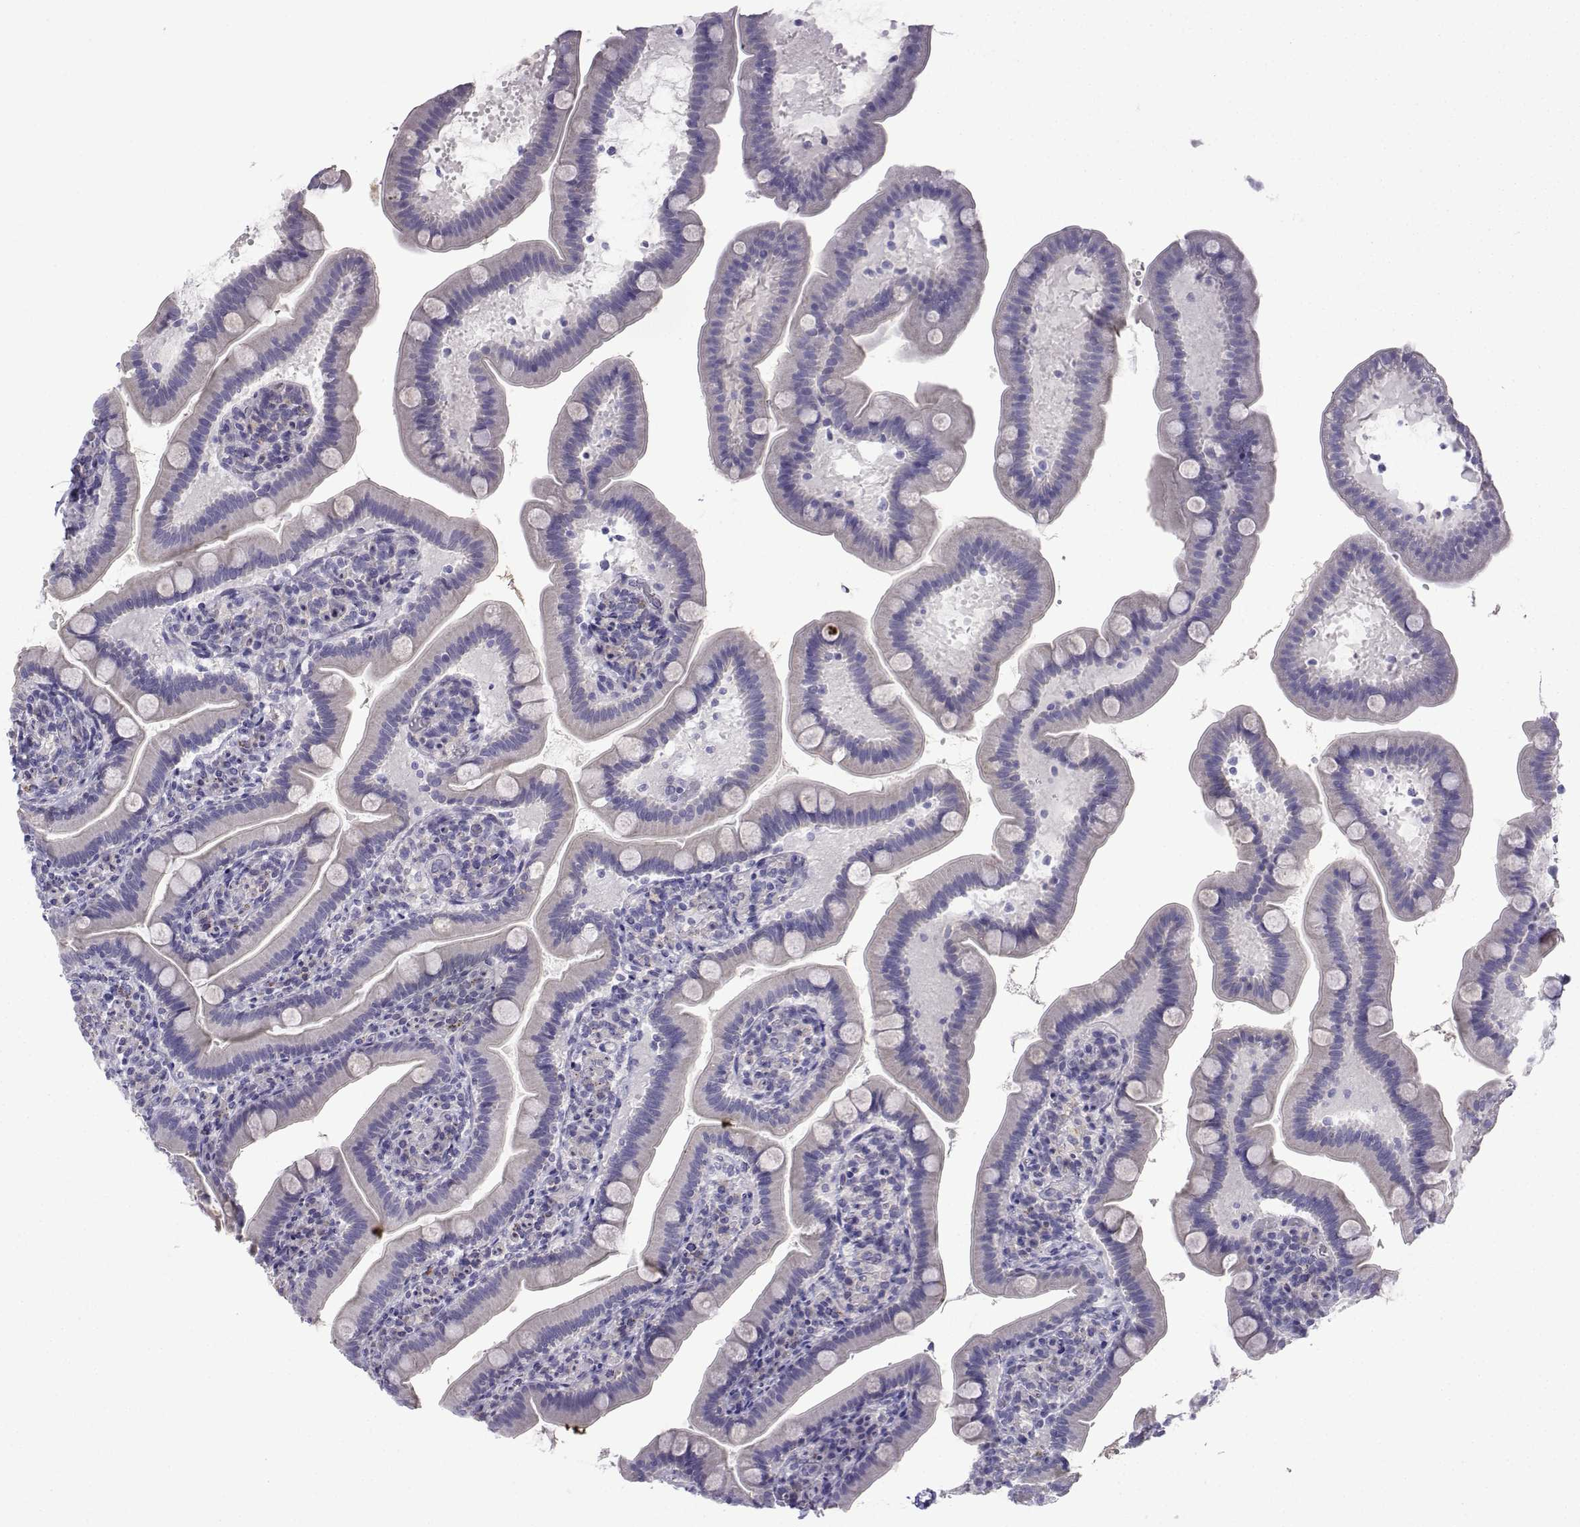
{"staining": {"intensity": "negative", "quantity": "none", "location": "none"}, "tissue": "small intestine", "cell_type": "Glandular cells", "image_type": "normal", "snomed": [{"axis": "morphology", "description": "Normal tissue, NOS"}, {"axis": "topography", "description": "Small intestine"}], "caption": "Small intestine stained for a protein using immunohistochemistry exhibits no staining glandular cells.", "gene": "SPACA7", "patient": {"sex": "male", "age": 66}}